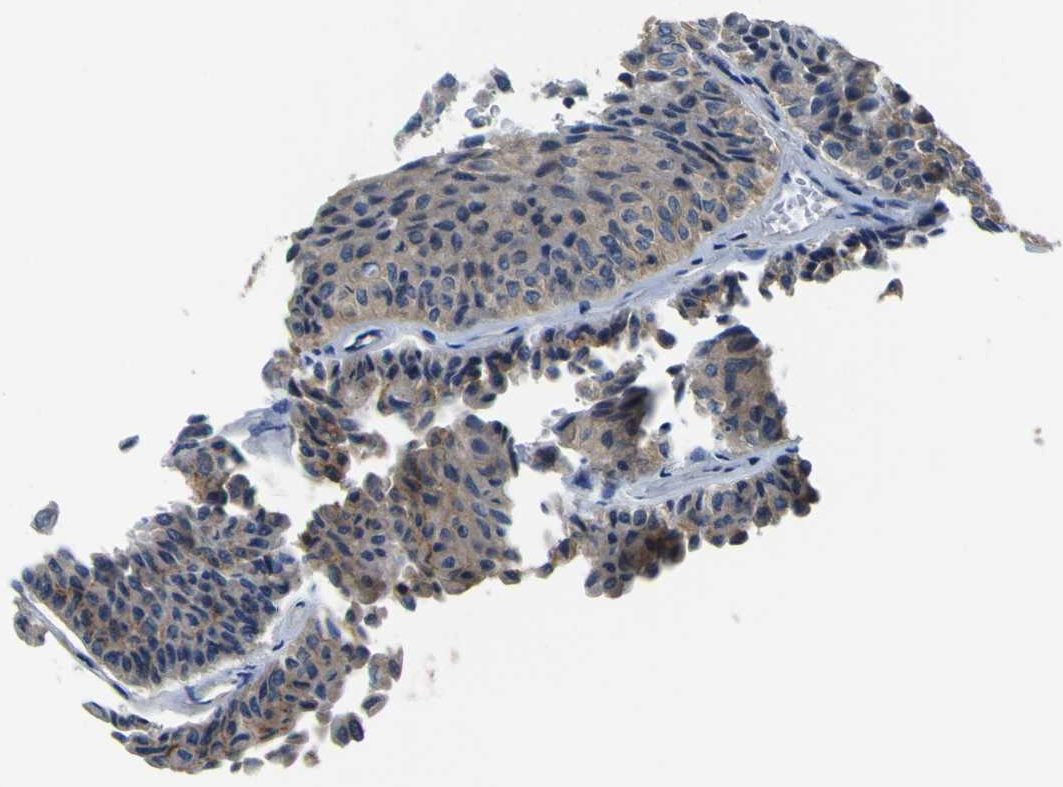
{"staining": {"intensity": "weak", "quantity": ">75%", "location": "cytoplasmic/membranous"}, "tissue": "urothelial cancer", "cell_type": "Tumor cells", "image_type": "cancer", "snomed": [{"axis": "morphology", "description": "Urothelial carcinoma, Low grade"}, {"axis": "topography", "description": "Urinary bladder"}], "caption": "DAB immunohistochemical staining of human urothelial cancer exhibits weak cytoplasmic/membranous protein expression in approximately >75% of tumor cells.", "gene": "CNR2", "patient": {"sex": "male", "age": 78}}